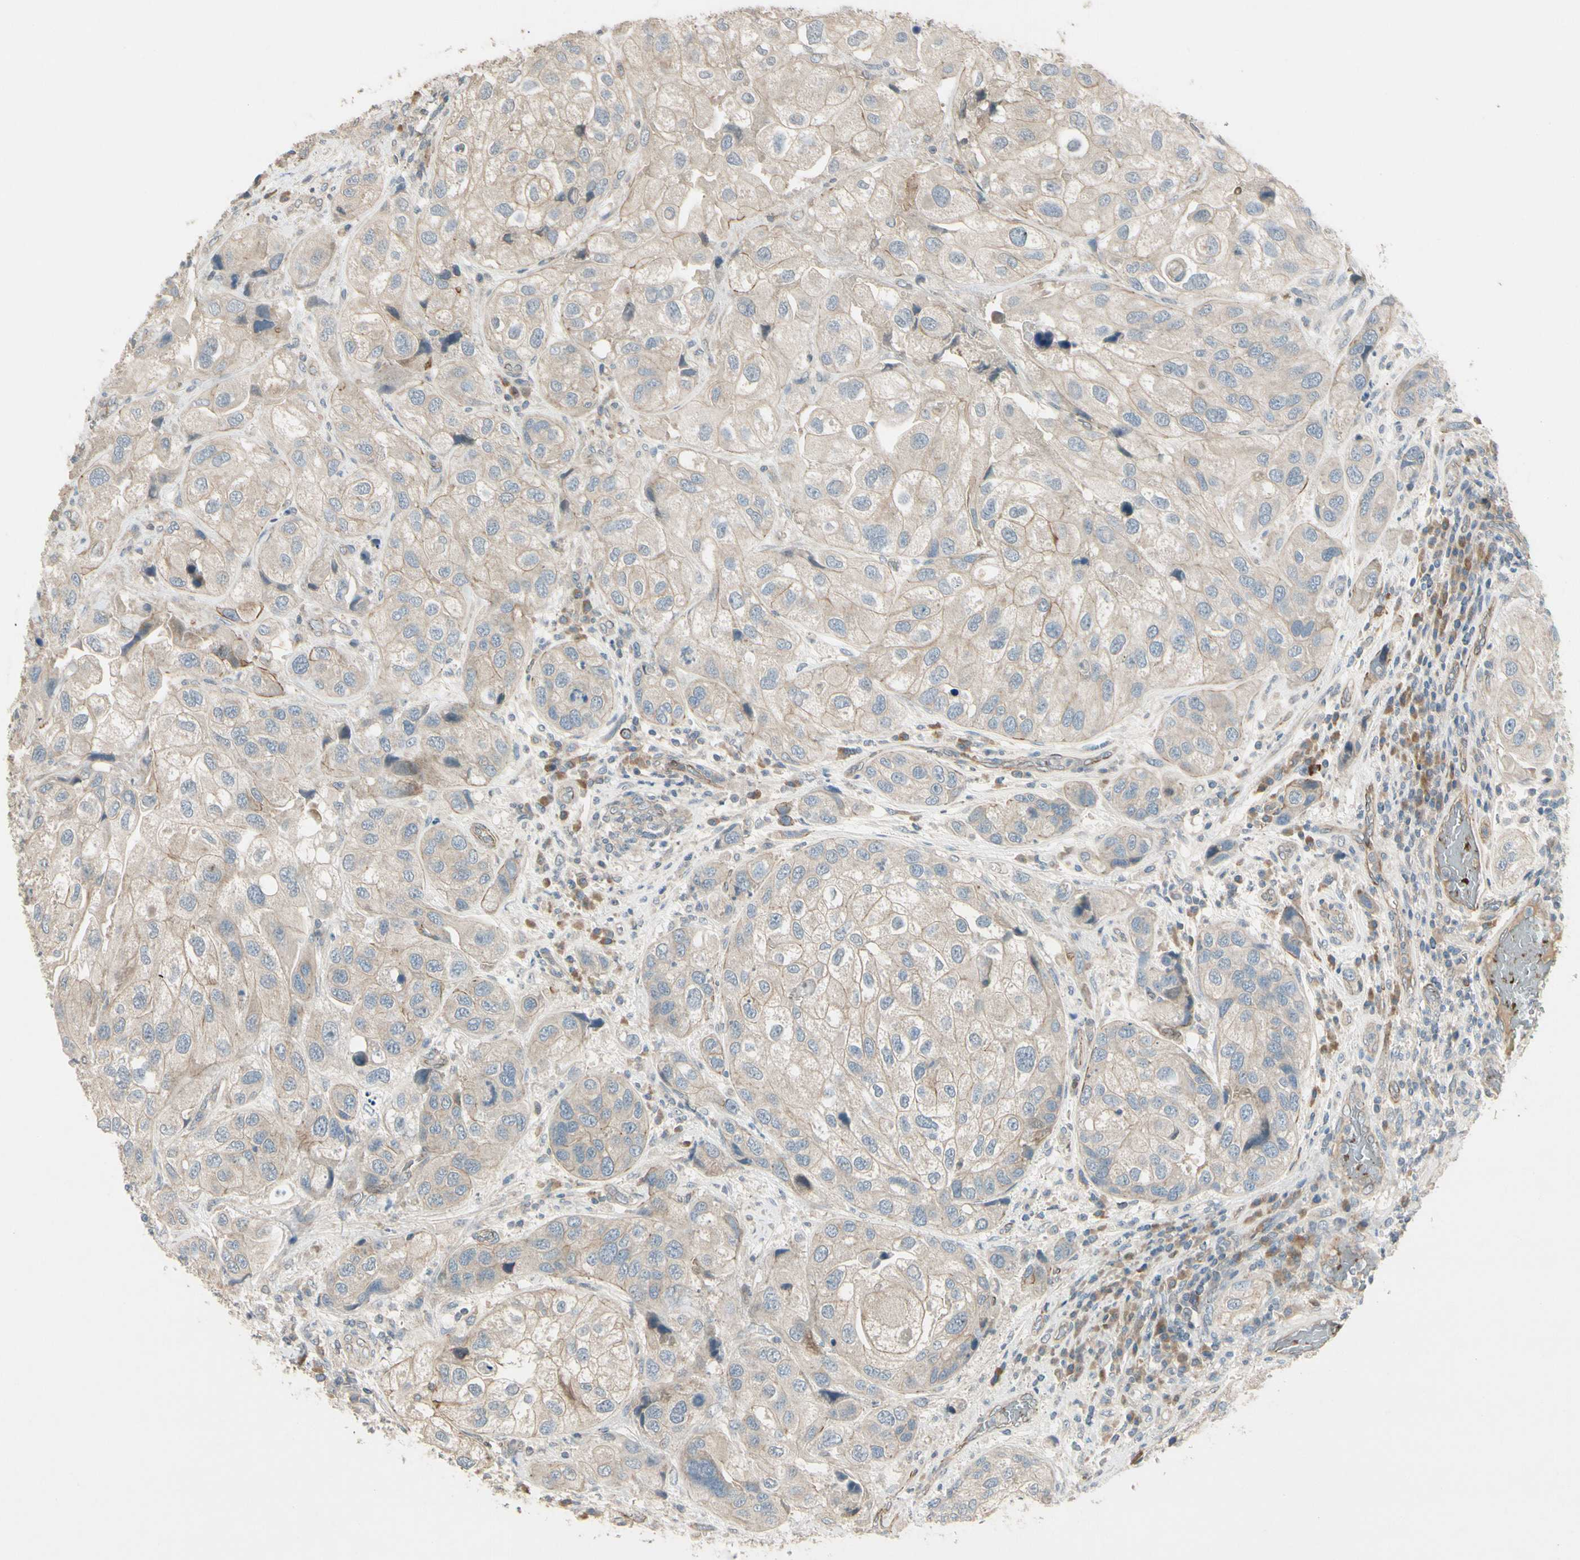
{"staining": {"intensity": "negative", "quantity": "none", "location": "none"}, "tissue": "urothelial cancer", "cell_type": "Tumor cells", "image_type": "cancer", "snomed": [{"axis": "morphology", "description": "Urothelial carcinoma, High grade"}, {"axis": "topography", "description": "Urinary bladder"}], "caption": "Immunohistochemistry of urothelial cancer reveals no expression in tumor cells.", "gene": "PPP3CB", "patient": {"sex": "female", "age": 64}}